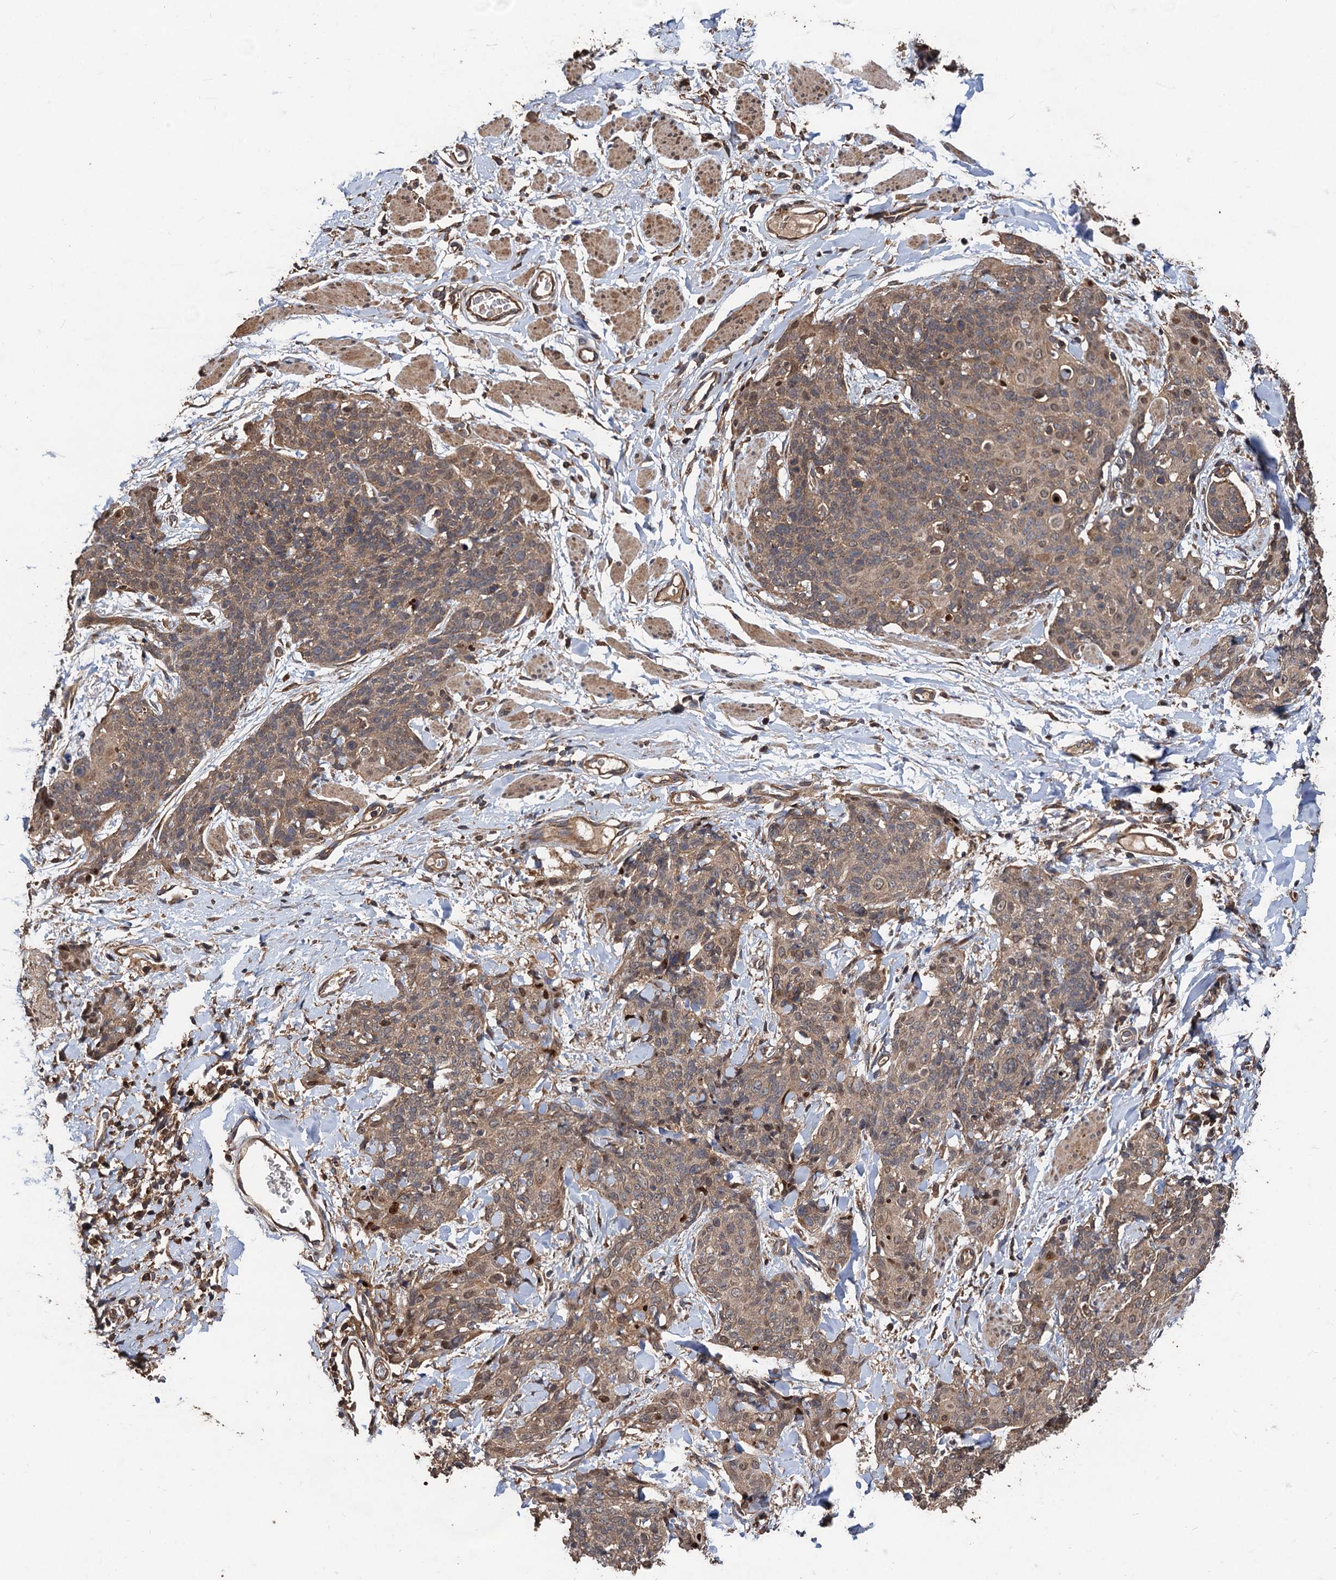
{"staining": {"intensity": "weak", "quantity": ">75%", "location": "cytoplasmic/membranous,nuclear"}, "tissue": "skin cancer", "cell_type": "Tumor cells", "image_type": "cancer", "snomed": [{"axis": "morphology", "description": "Squamous cell carcinoma, NOS"}, {"axis": "topography", "description": "Skin"}, {"axis": "topography", "description": "Vulva"}], "caption": "Protein analysis of skin cancer tissue reveals weak cytoplasmic/membranous and nuclear staining in approximately >75% of tumor cells.", "gene": "TMEM39B", "patient": {"sex": "female", "age": 85}}